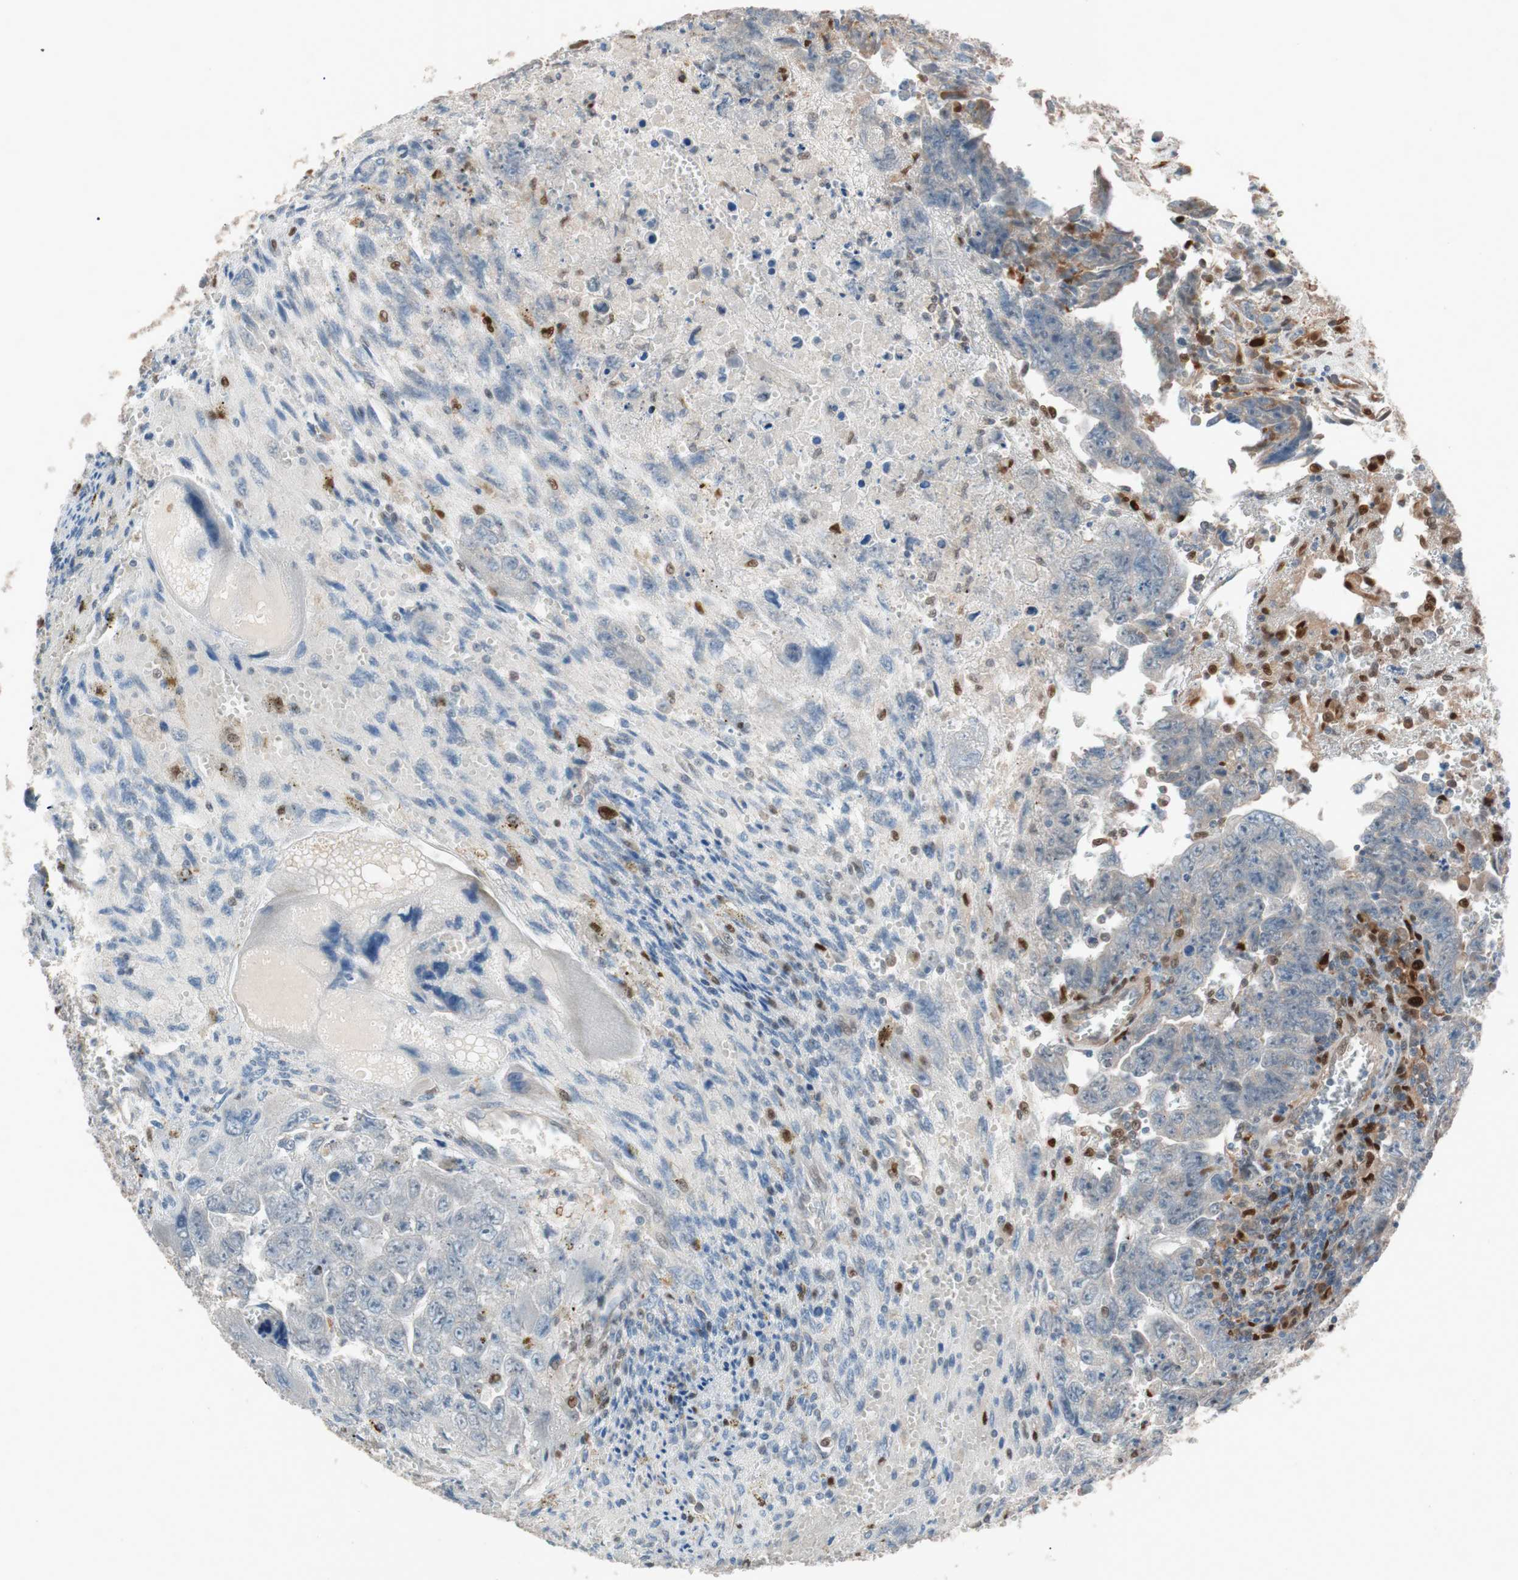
{"staining": {"intensity": "weak", "quantity": "25%-75%", "location": "cytoplasmic/membranous"}, "tissue": "testis cancer", "cell_type": "Tumor cells", "image_type": "cancer", "snomed": [{"axis": "morphology", "description": "Carcinoma, Embryonal, NOS"}, {"axis": "topography", "description": "Testis"}], "caption": "This photomicrograph reveals embryonal carcinoma (testis) stained with immunohistochemistry (IHC) to label a protein in brown. The cytoplasmic/membranous of tumor cells show weak positivity for the protein. Nuclei are counter-stained blue.", "gene": "FAAH", "patient": {"sex": "male", "age": 28}}